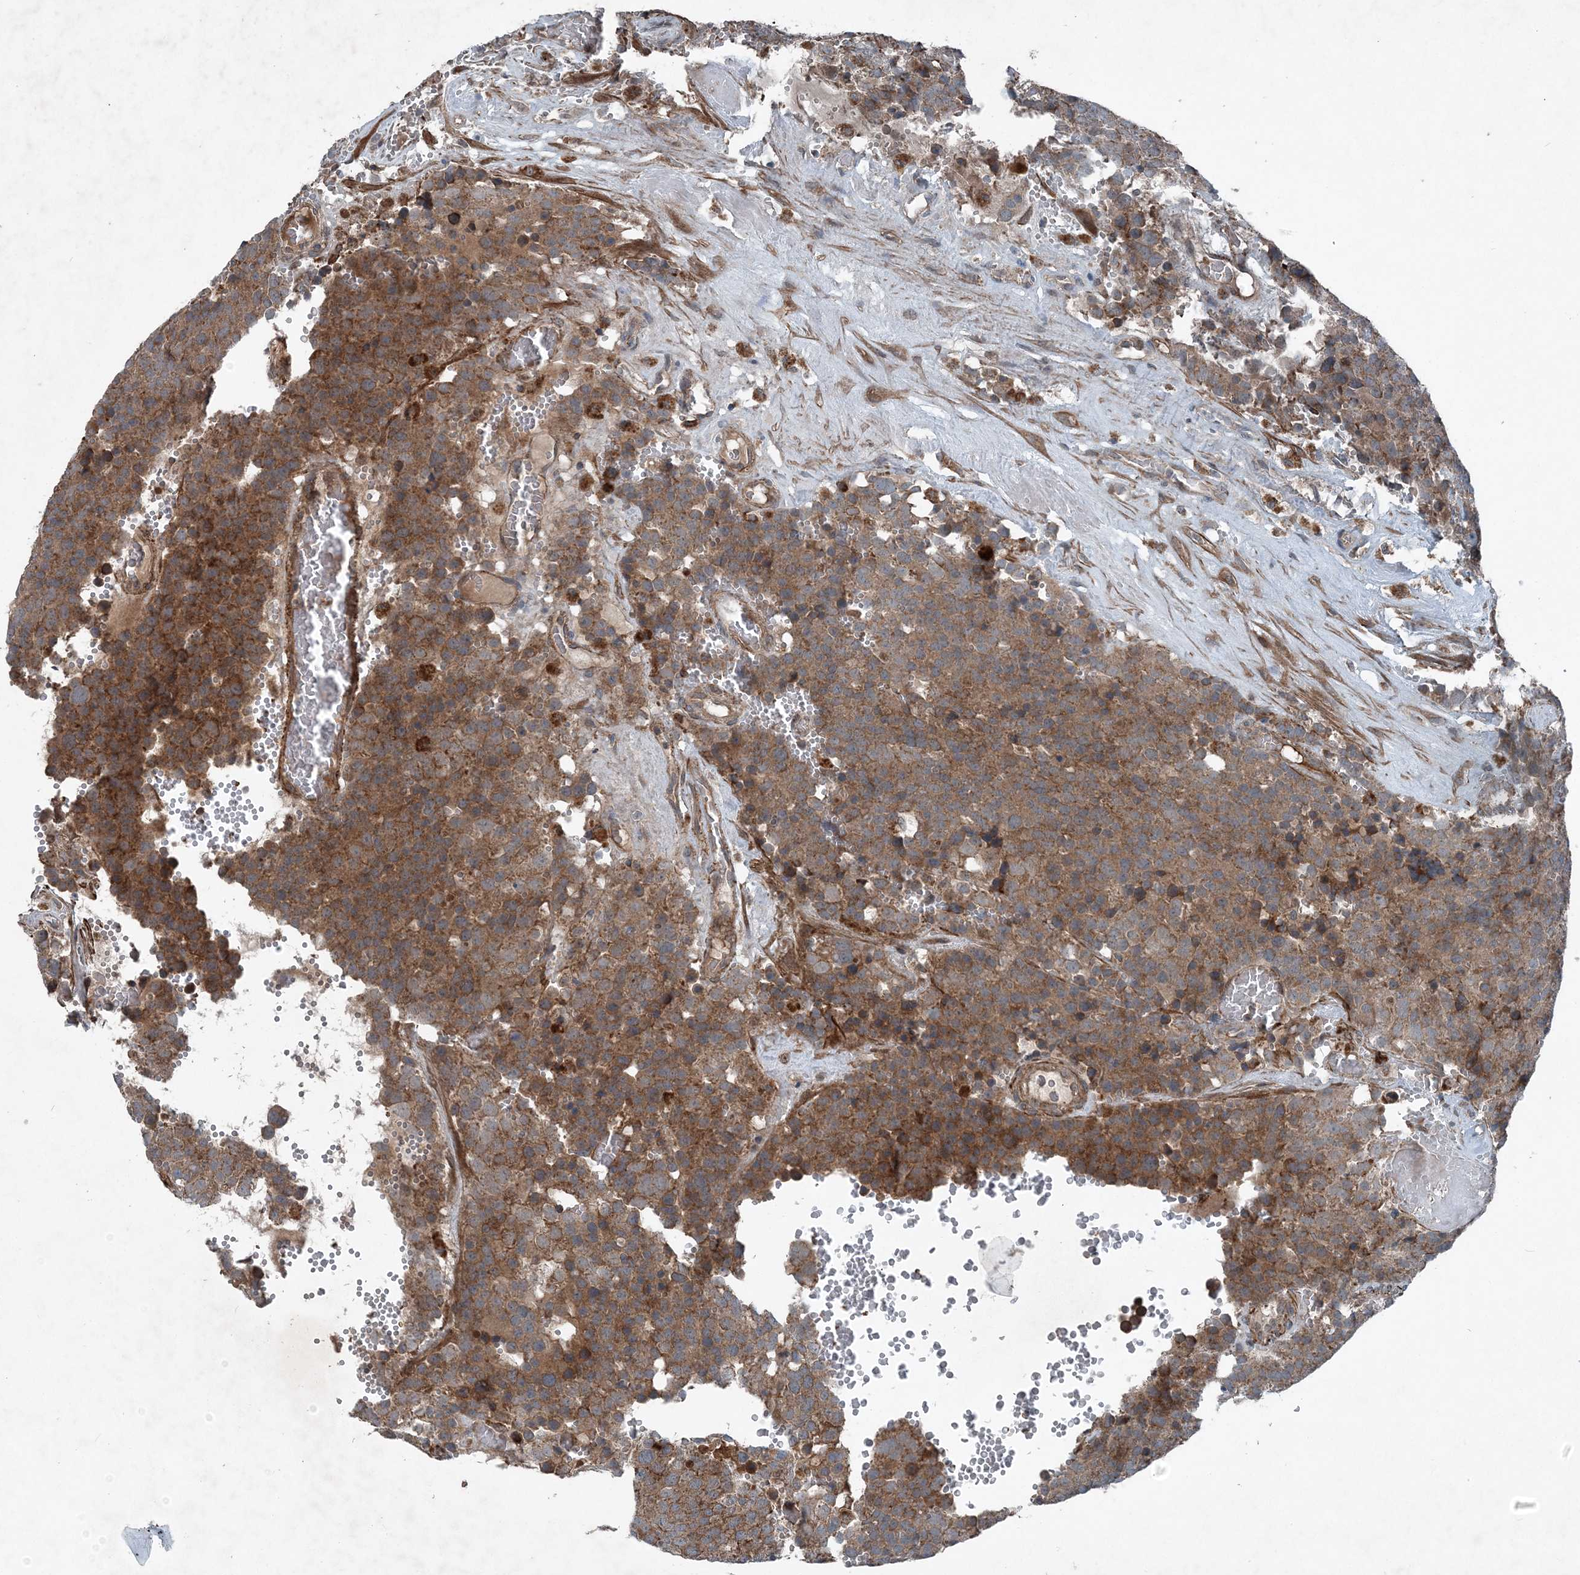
{"staining": {"intensity": "moderate", "quantity": ">75%", "location": "cytoplasmic/membranous"}, "tissue": "testis cancer", "cell_type": "Tumor cells", "image_type": "cancer", "snomed": [{"axis": "morphology", "description": "Seminoma, NOS"}, {"axis": "topography", "description": "Testis"}], "caption": "An immunohistochemistry image of neoplastic tissue is shown. Protein staining in brown highlights moderate cytoplasmic/membranous positivity in testis cancer (seminoma) within tumor cells.", "gene": "NDUFA2", "patient": {"sex": "male", "age": 71}}